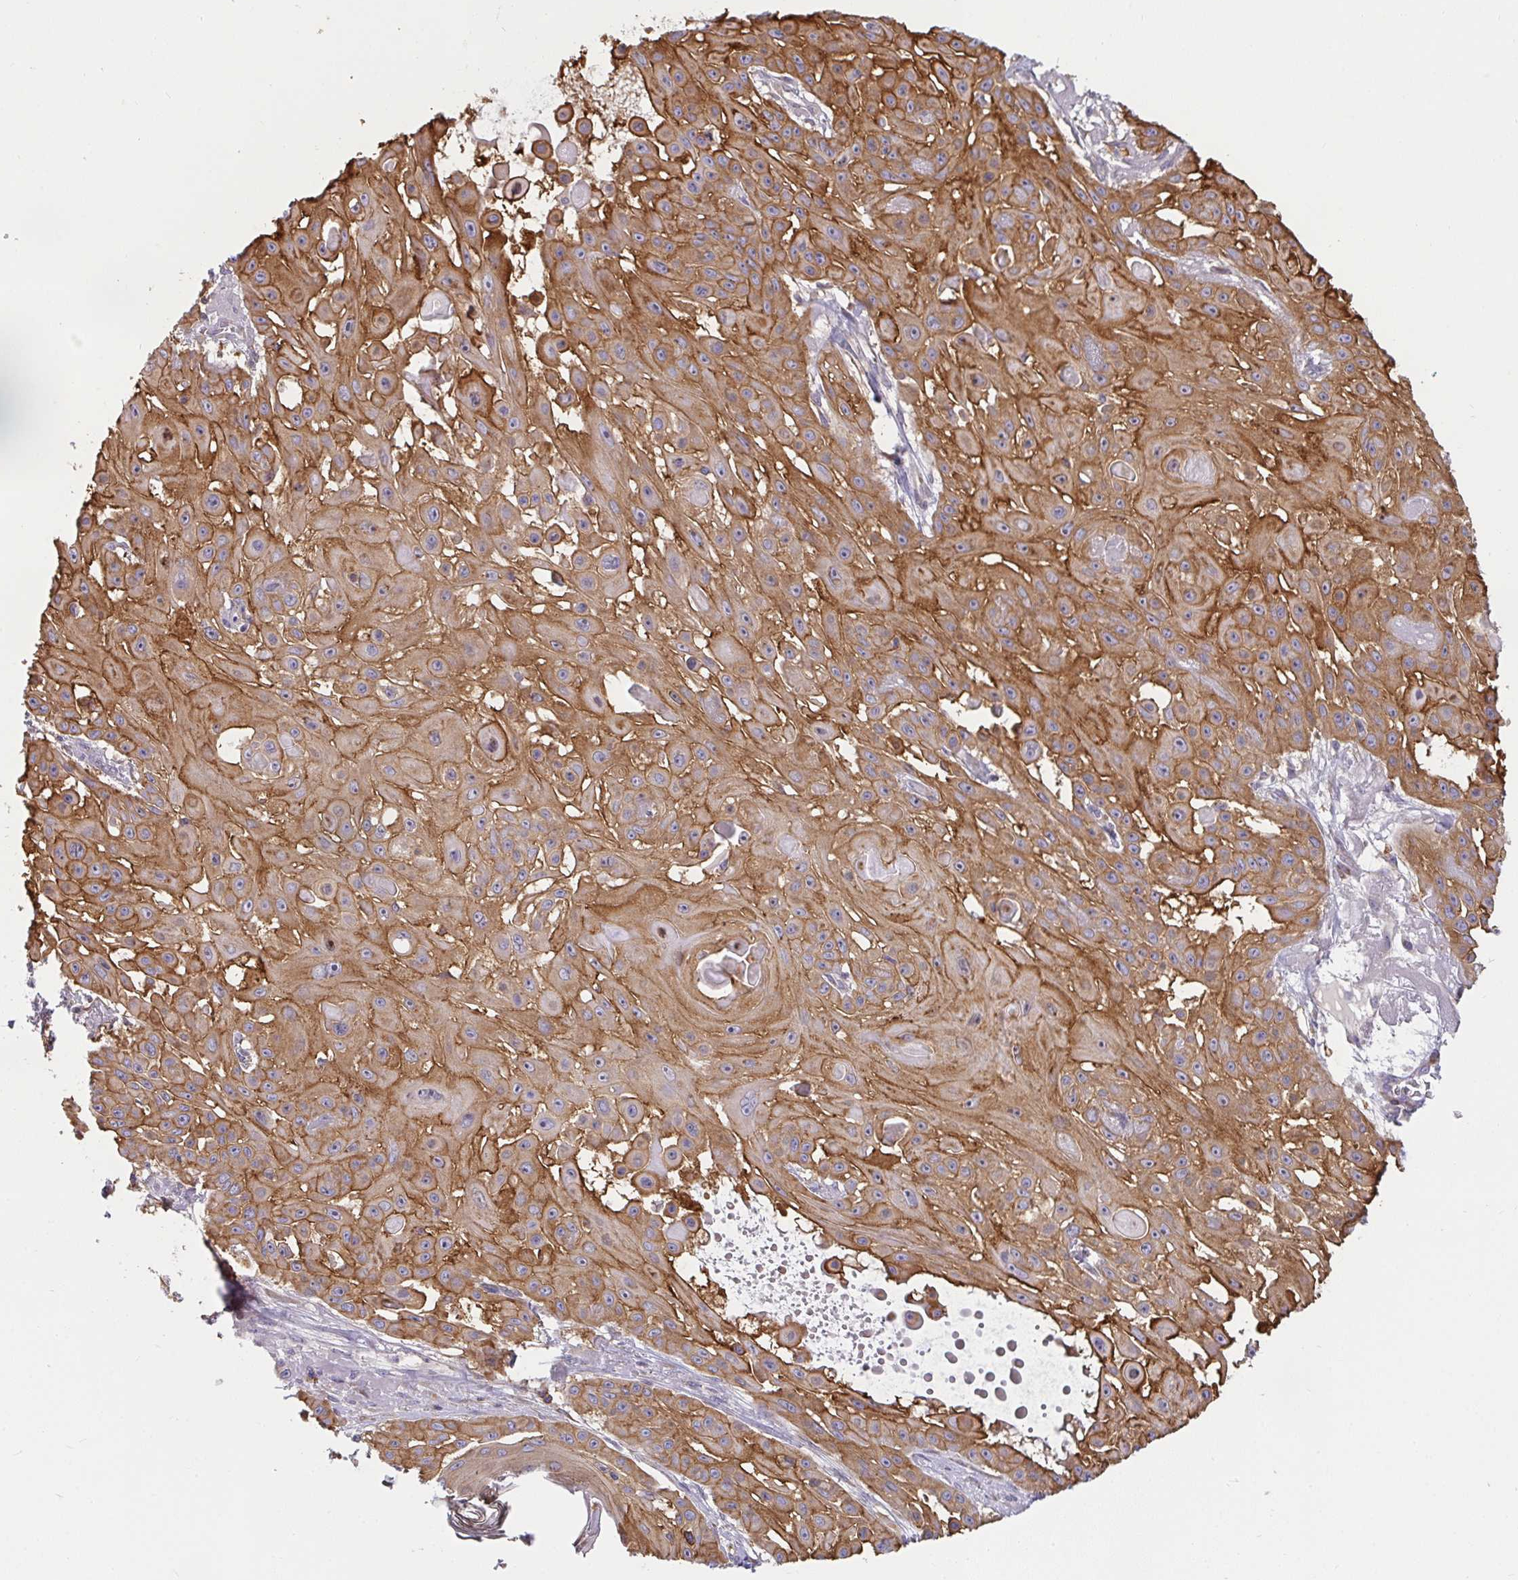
{"staining": {"intensity": "moderate", "quantity": ">75%", "location": "cytoplasmic/membranous"}, "tissue": "skin cancer", "cell_type": "Tumor cells", "image_type": "cancer", "snomed": [{"axis": "morphology", "description": "Squamous cell carcinoma, NOS"}, {"axis": "topography", "description": "Skin"}], "caption": "Skin squamous cell carcinoma tissue displays moderate cytoplasmic/membranous expression in about >75% of tumor cells, visualized by immunohistochemistry. The protein of interest is shown in brown color, while the nuclei are stained blue.", "gene": "CSF3R", "patient": {"sex": "male", "age": 91}}